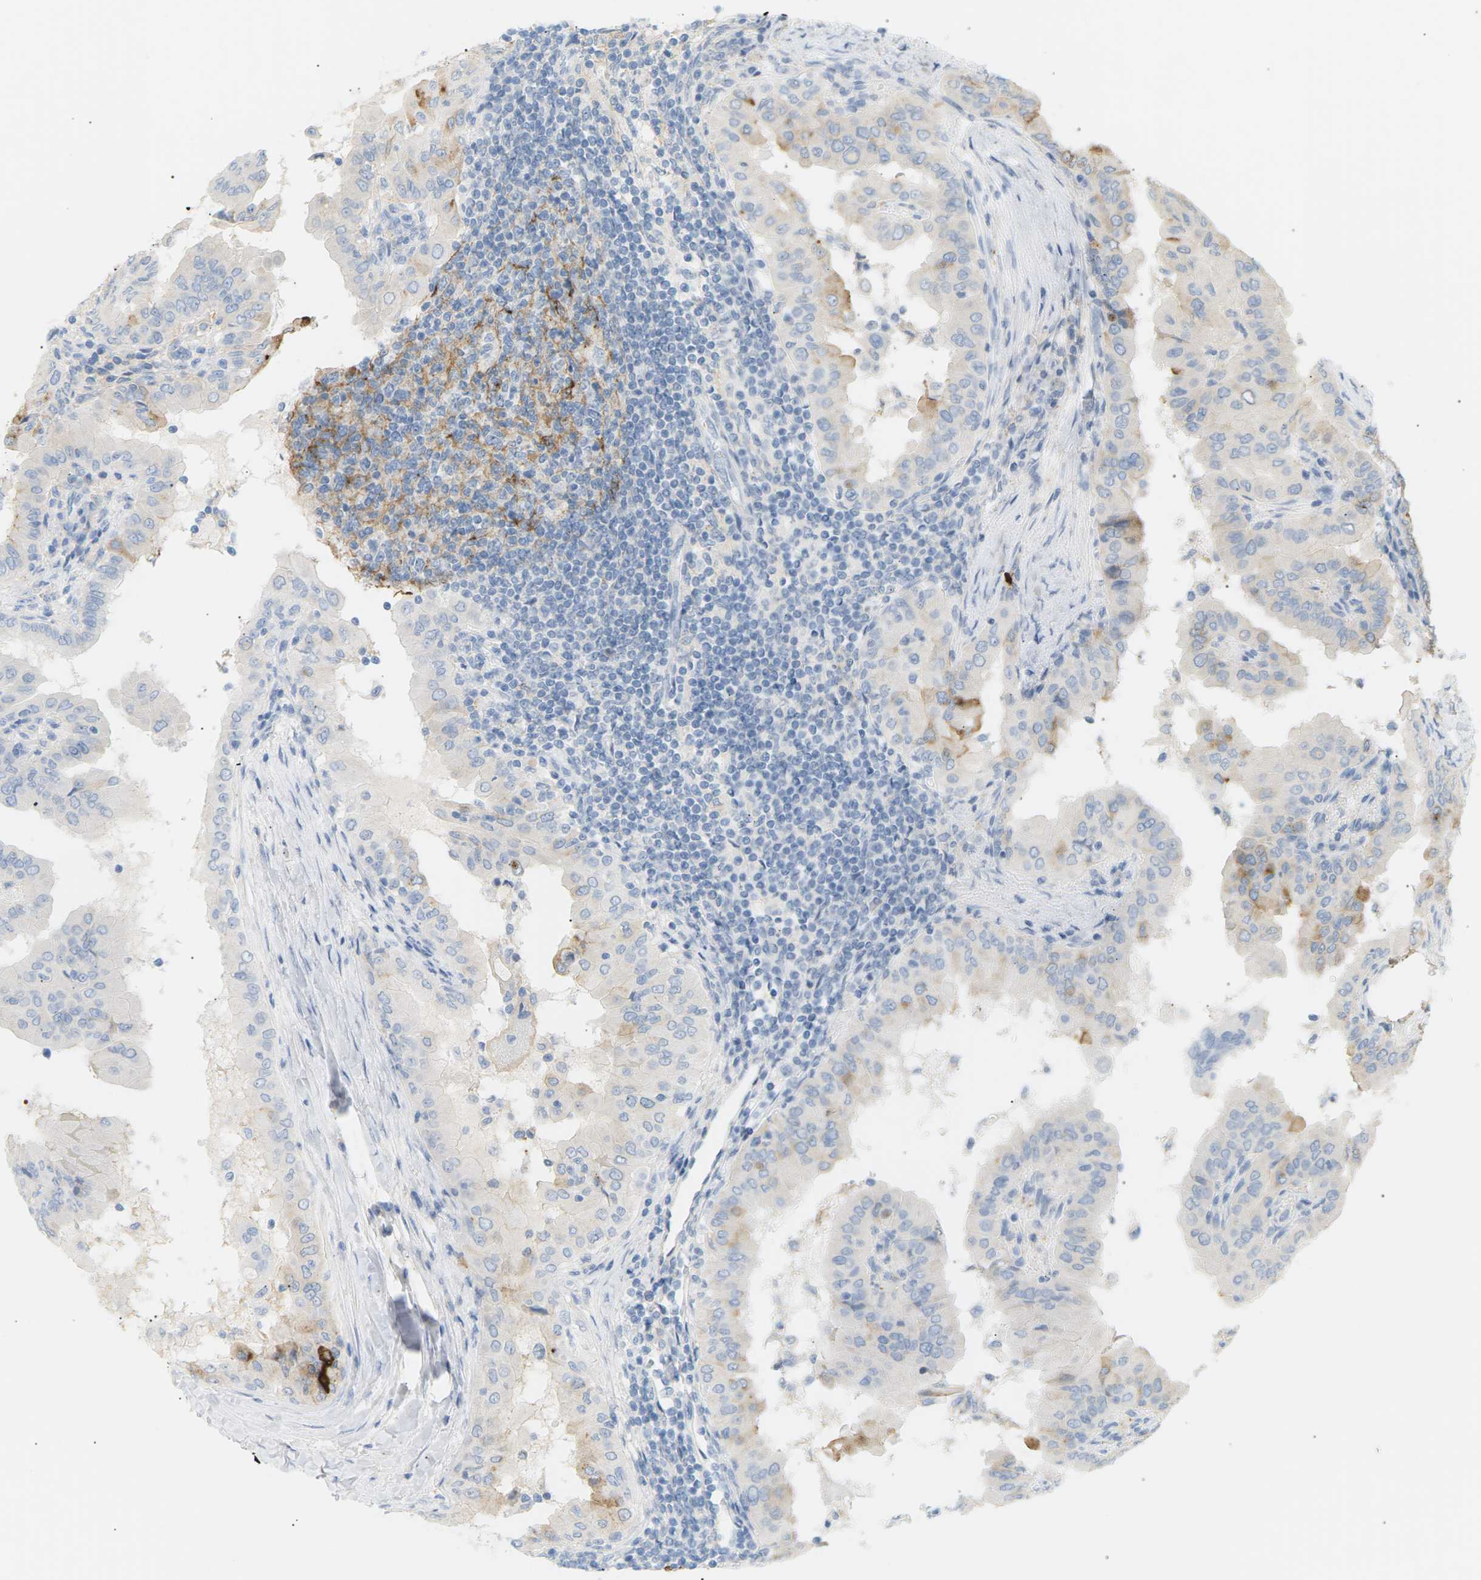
{"staining": {"intensity": "weak", "quantity": "<25%", "location": "cytoplasmic/membranous"}, "tissue": "thyroid cancer", "cell_type": "Tumor cells", "image_type": "cancer", "snomed": [{"axis": "morphology", "description": "Papillary adenocarcinoma, NOS"}, {"axis": "topography", "description": "Thyroid gland"}], "caption": "Protein analysis of thyroid cancer reveals no significant expression in tumor cells. Nuclei are stained in blue.", "gene": "CLU", "patient": {"sex": "male", "age": 33}}